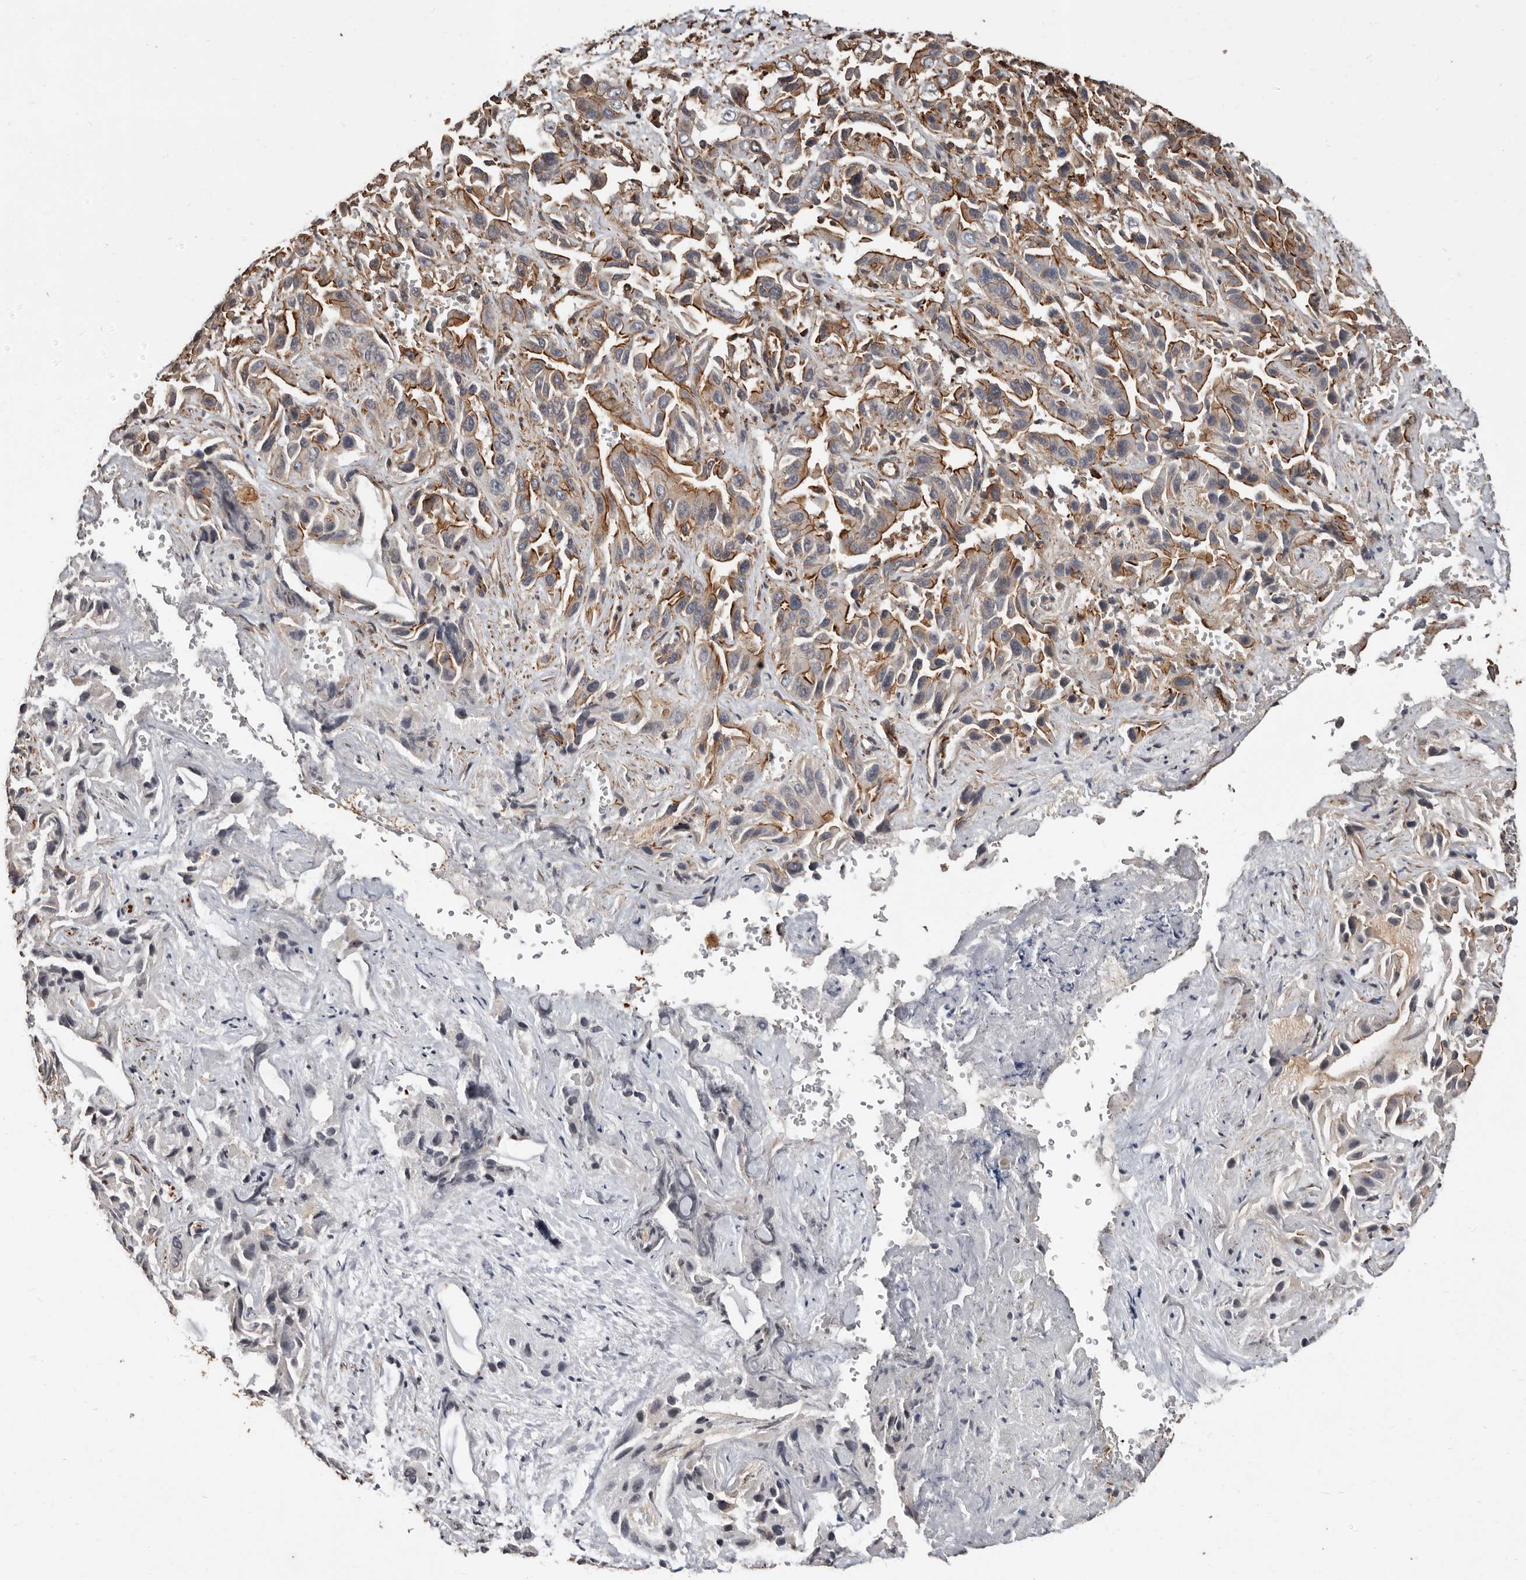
{"staining": {"intensity": "moderate", "quantity": ">75%", "location": "cytoplasmic/membranous"}, "tissue": "liver cancer", "cell_type": "Tumor cells", "image_type": "cancer", "snomed": [{"axis": "morphology", "description": "Cholangiocarcinoma"}, {"axis": "topography", "description": "Liver"}], "caption": "Moderate cytoplasmic/membranous protein expression is present in about >75% of tumor cells in liver cancer (cholangiocarcinoma). (brown staining indicates protein expression, while blue staining denotes nuclei).", "gene": "GSK3A", "patient": {"sex": "female", "age": 52}}